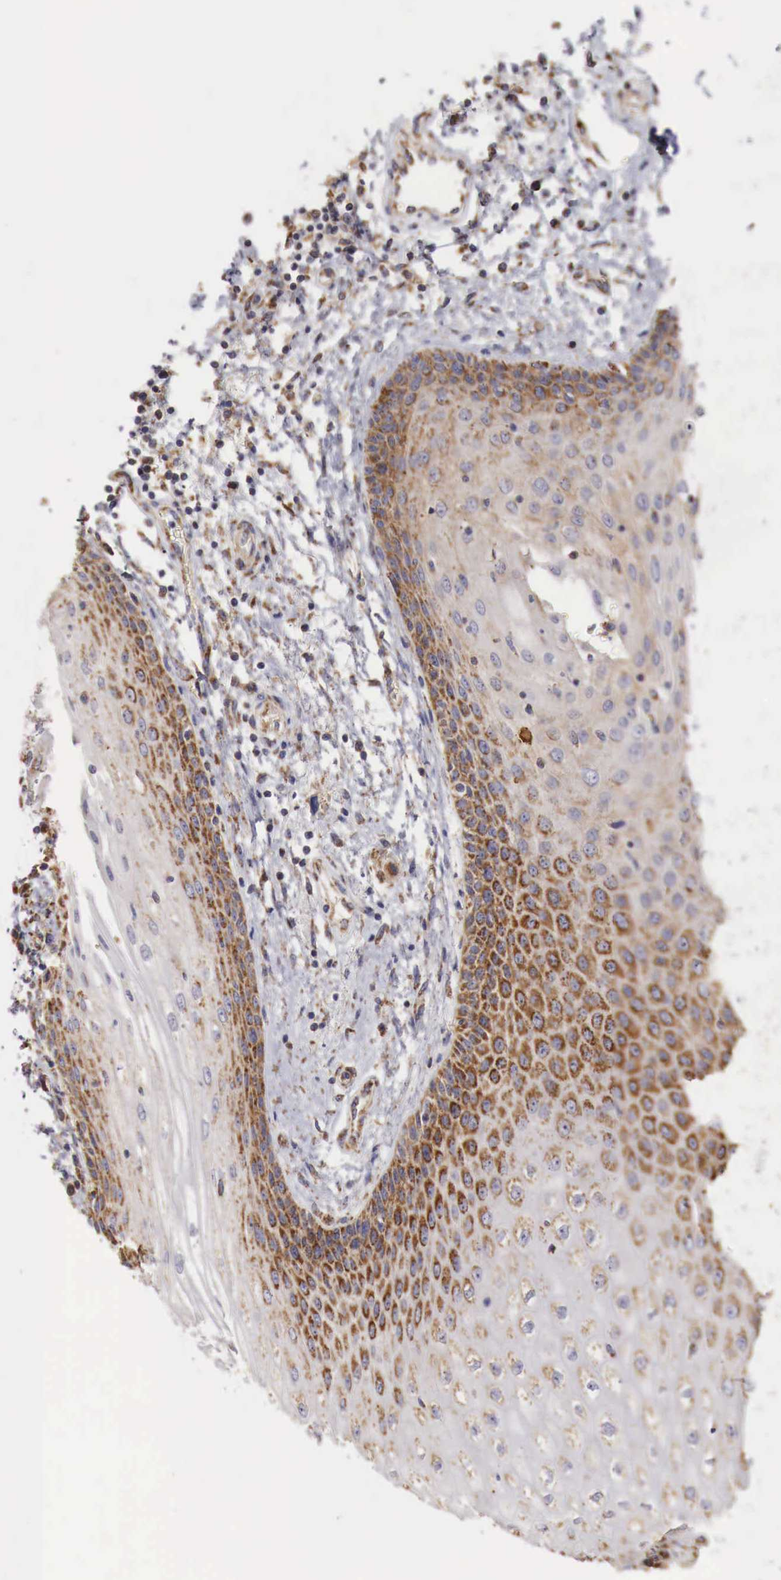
{"staining": {"intensity": "moderate", "quantity": "25%-75%", "location": "cytoplasmic/membranous"}, "tissue": "skin", "cell_type": "Epidermal cells", "image_type": "normal", "snomed": [{"axis": "morphology", "description": "Normal tissue, NOS"}, {"axis": "topography", "description": "Anal"}], "caption": "Immunohistochemistry (IHC) micrograph of unremarkable skin: skin stained using immunohistochemistry demonstrates medium levels of moderate protein expression localized specifically in the cytoplasmic/membranous of epidermal cells, appearing as a cytoplasmic/membranous brown color.", "gene": "XPNPEP3", "patient": {"sex": "female", "age": 46}}